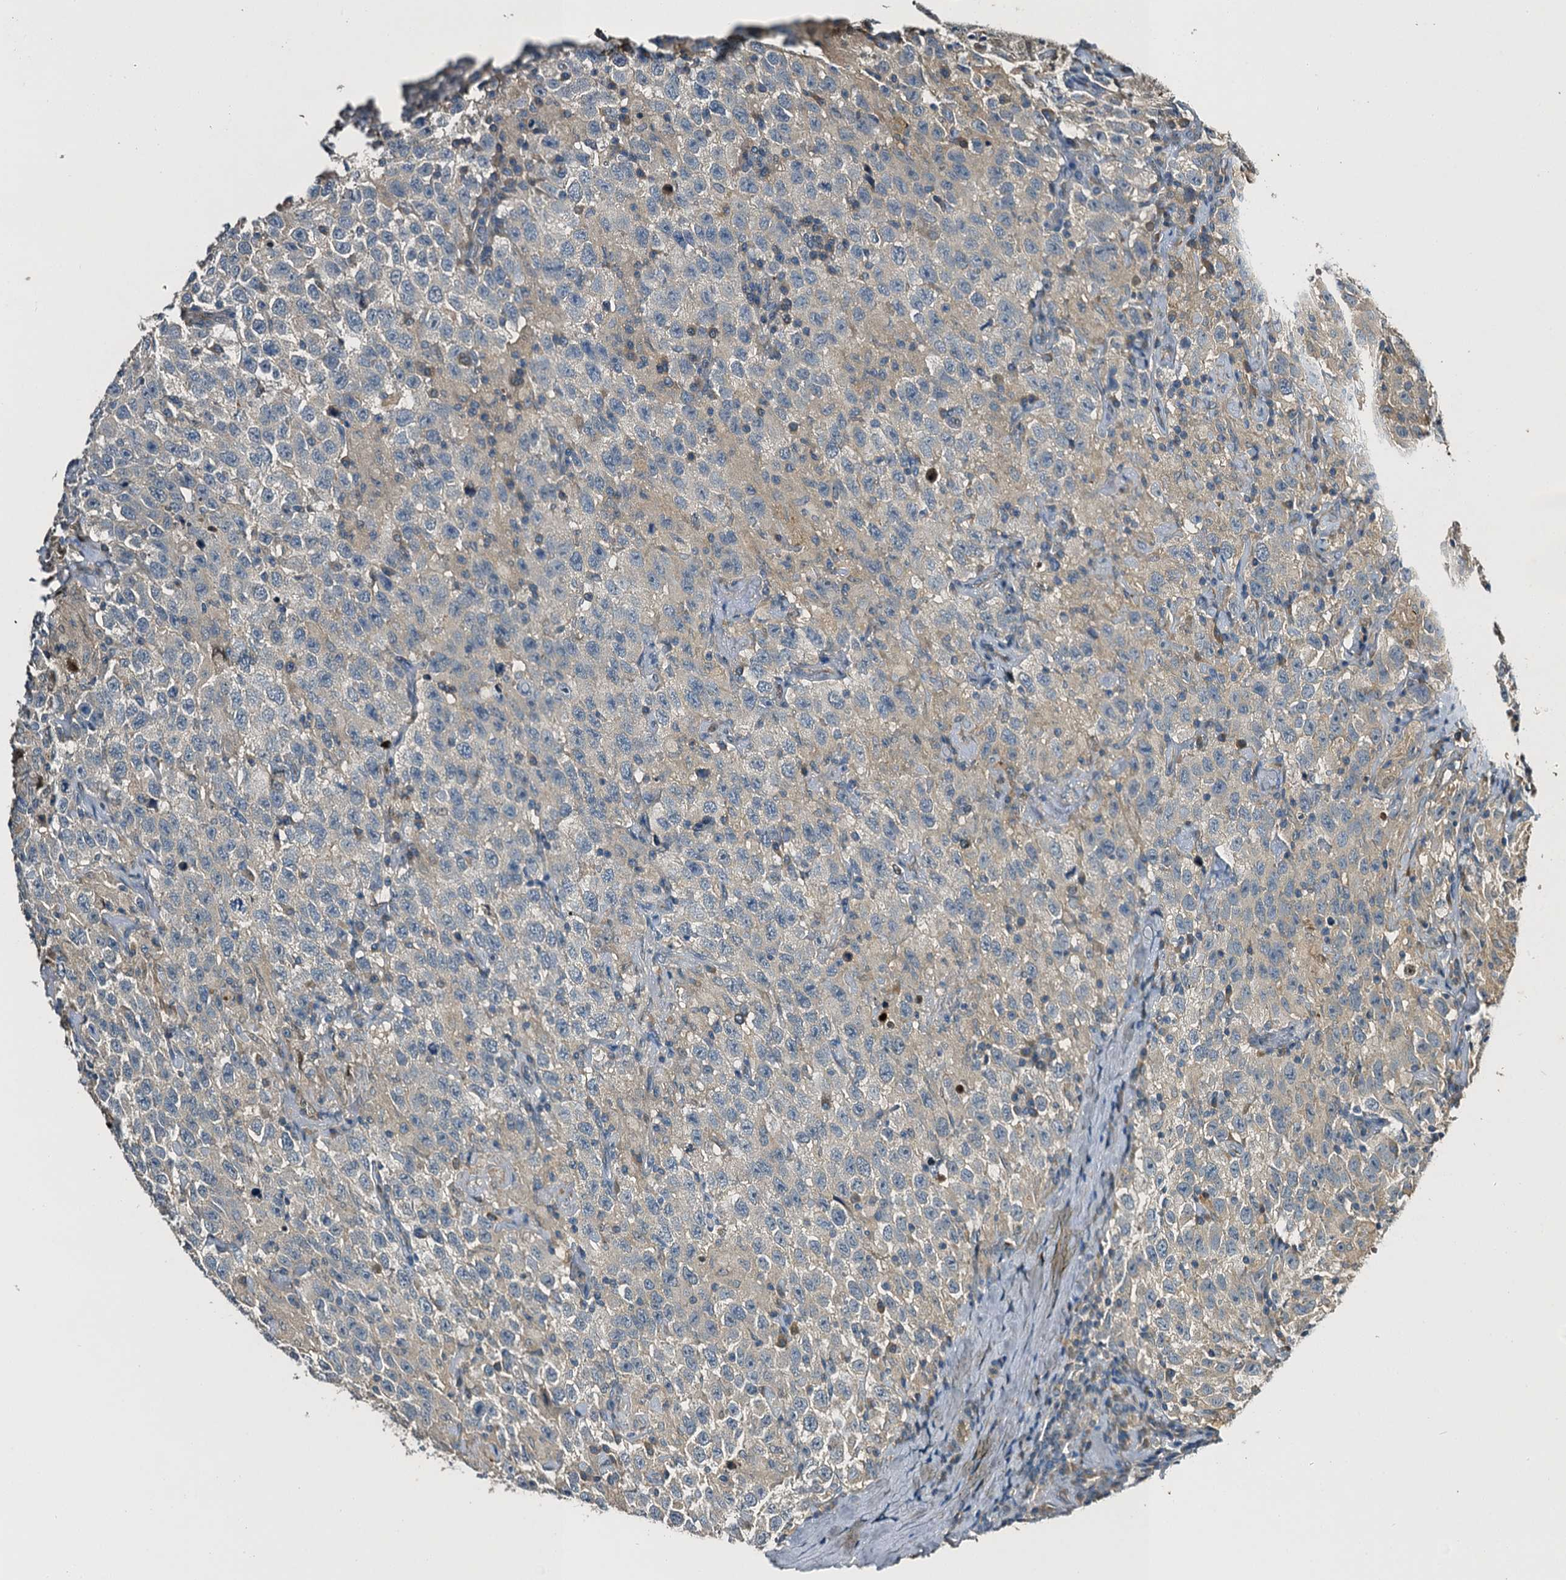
{"staining": {"intensity": "negative", "quantity": "none", "location": "none"}, "tissue": "testis cancer", "cell_type": "Tumor cells", "image_type": "cancer", "snomed": [{"axis": "morphology", "description": "Seminoma, NOS"}, {"axis": "topography", "description": "Testis"}], "caption": "Tumor cells are negative for brown protein staining in testis cancer (seminoma). Brightfield microscopy of immunohistochemistry (IHC) stained with DAB (3,3'-diaminobenzidine) (brown) and hematoxylin (blue), captured at high magnification.", "gene": "SLC11A2", "patient": {"sex": "male", "age": 41}}